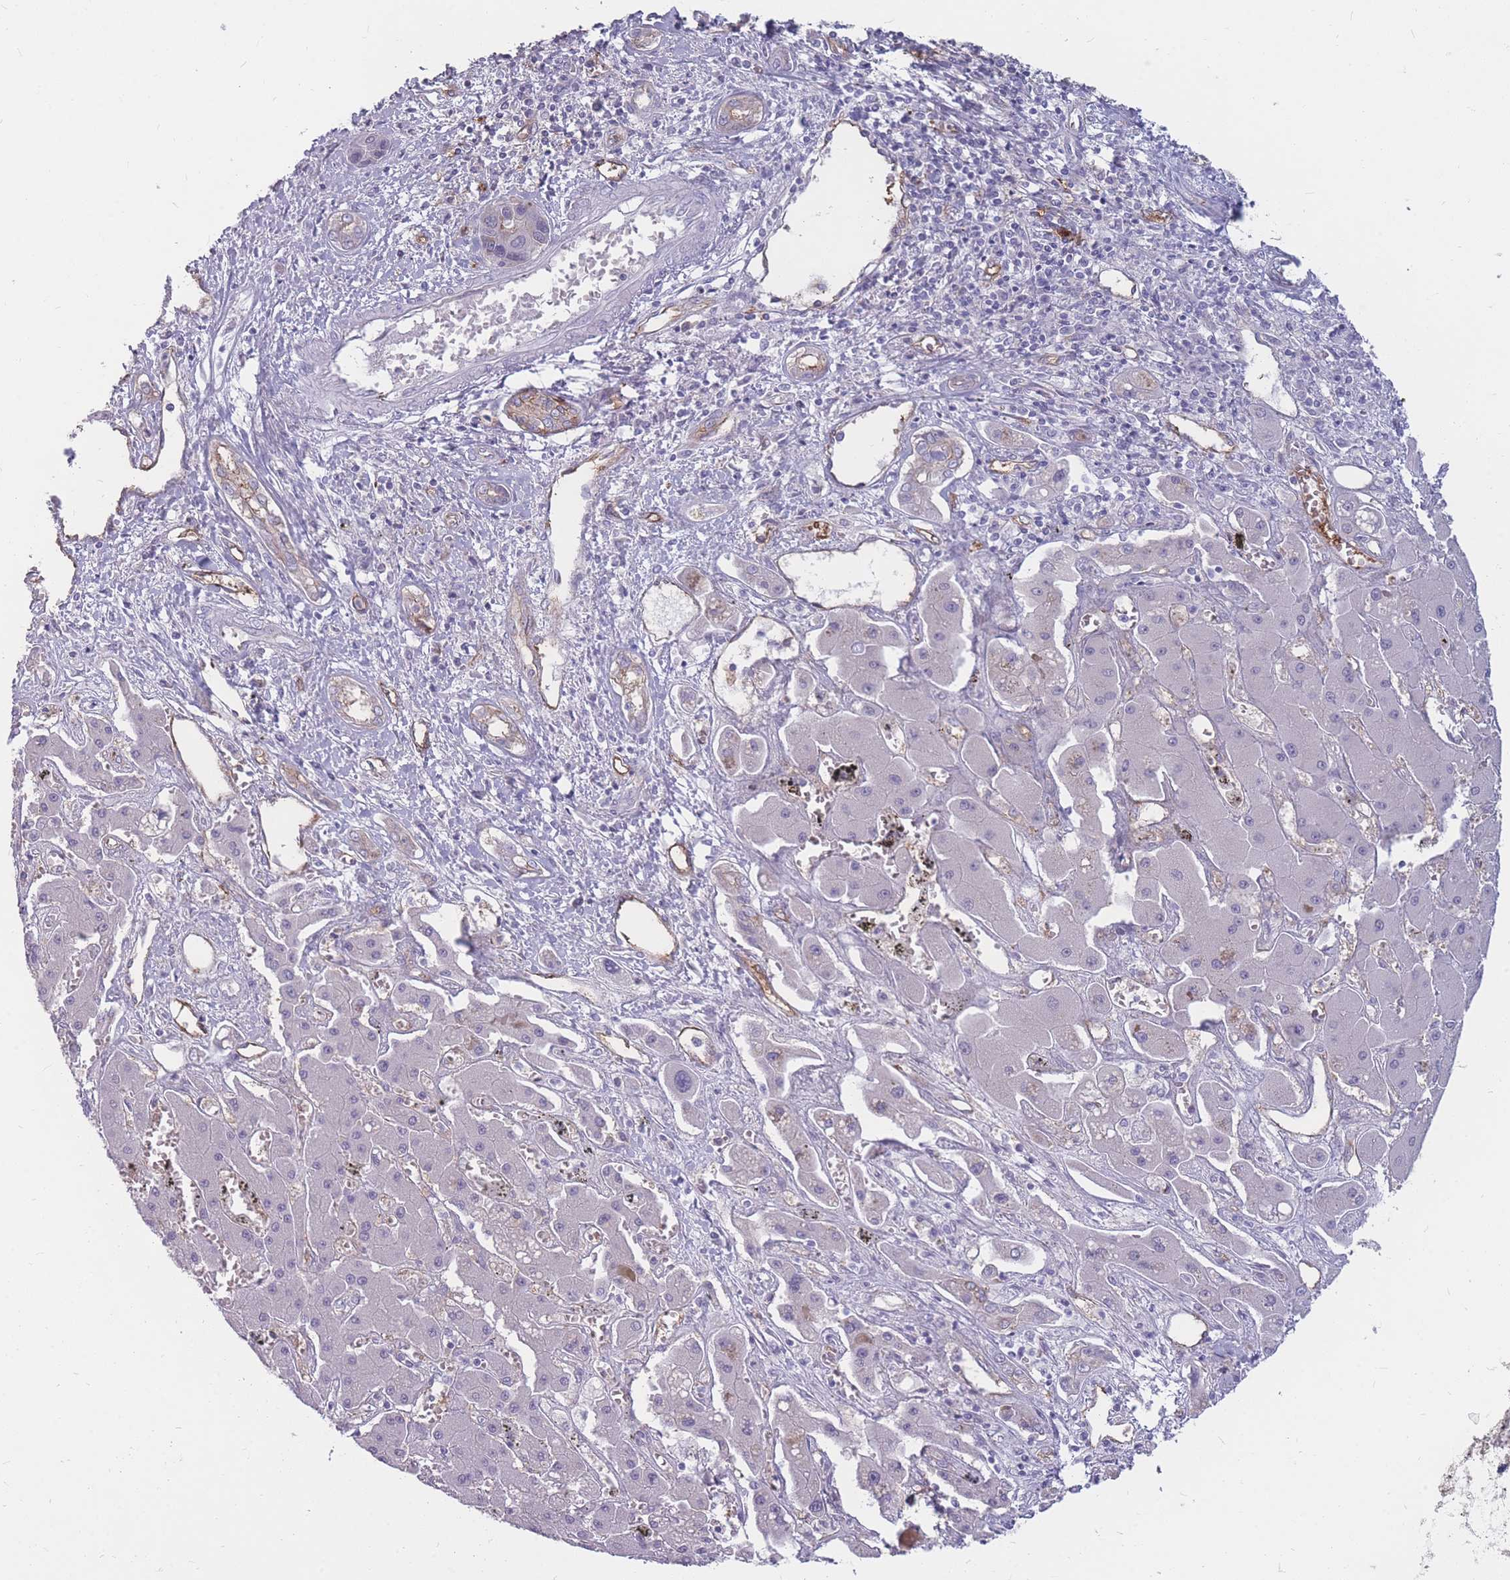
{"staining": {"intensity": "negative", "quantity": "none", "location": "none"}, "tissue": "liver cancer", "cell_type": "Tumor cells", "image_type": "cancer", "snomed": [{"axis": "morphology", "description": "Cholangiocarcinoma"}, {"axis": "topography", "description": "Liver"}], "caption": "Micrograph shows no significant protein staining in tumor cells of liver cancer.", "gene": "GNA11", "patient": {"sex": "male", "age": 67}}